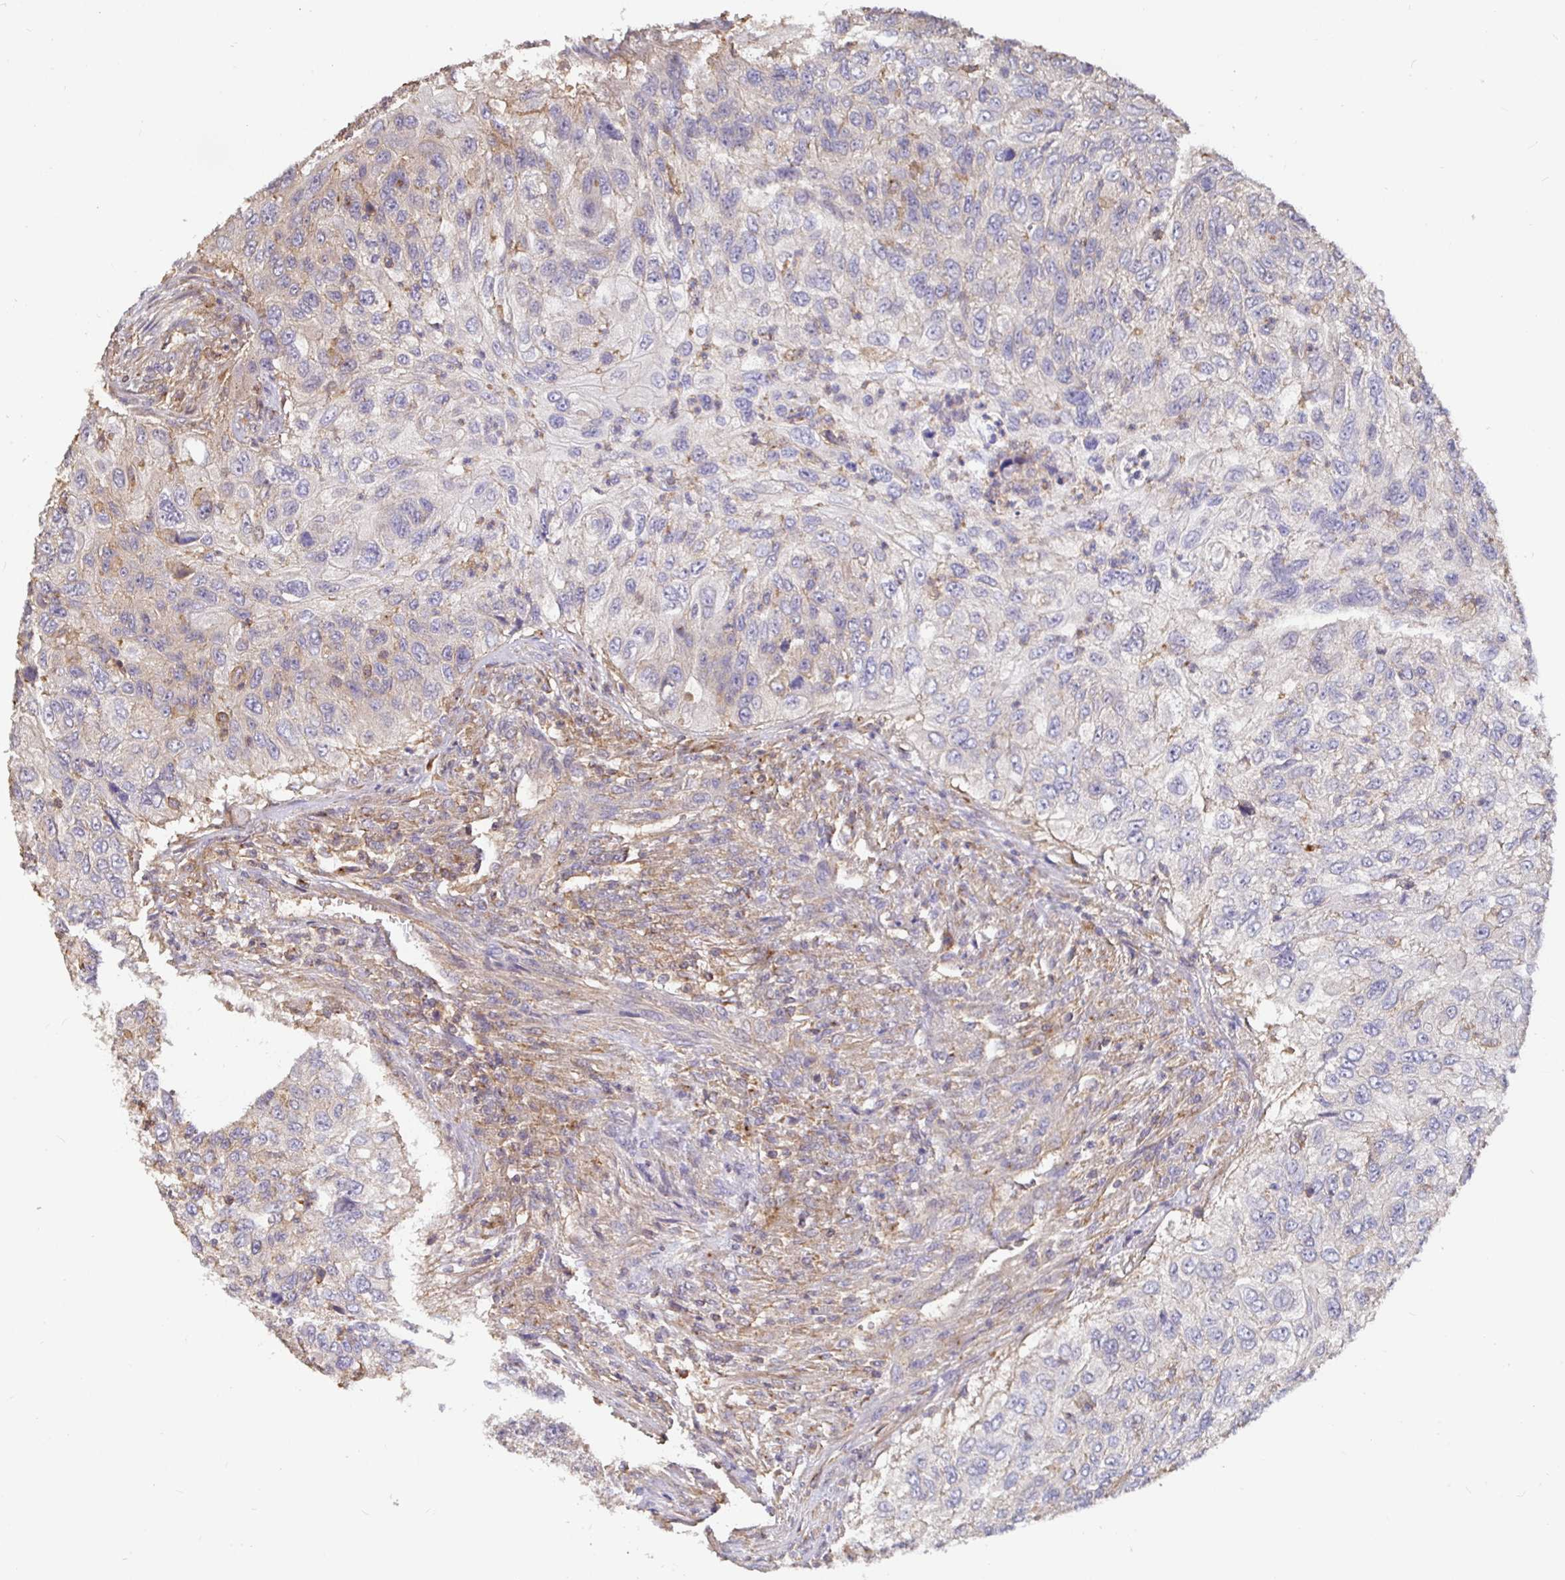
{"staining": {"intensity": "negative", "quantity": "none", "location": "none"}, "tissue": "urothelial cancer", "cell_type": "Tumor cells", "image_type": "cancer", "snomed": [{"axis": "morphology", "description": "Urothelial carcinoma, High grade"}, {"axis": "topography", "description": "Urinary bladder"}], "caption": "DAB immunohistochemical staining of human urothelial cancer exhibits no significant staining in tumor cells.", "gene": "C1QTNF7", "patient": {"sex": "female", "age": 60}}